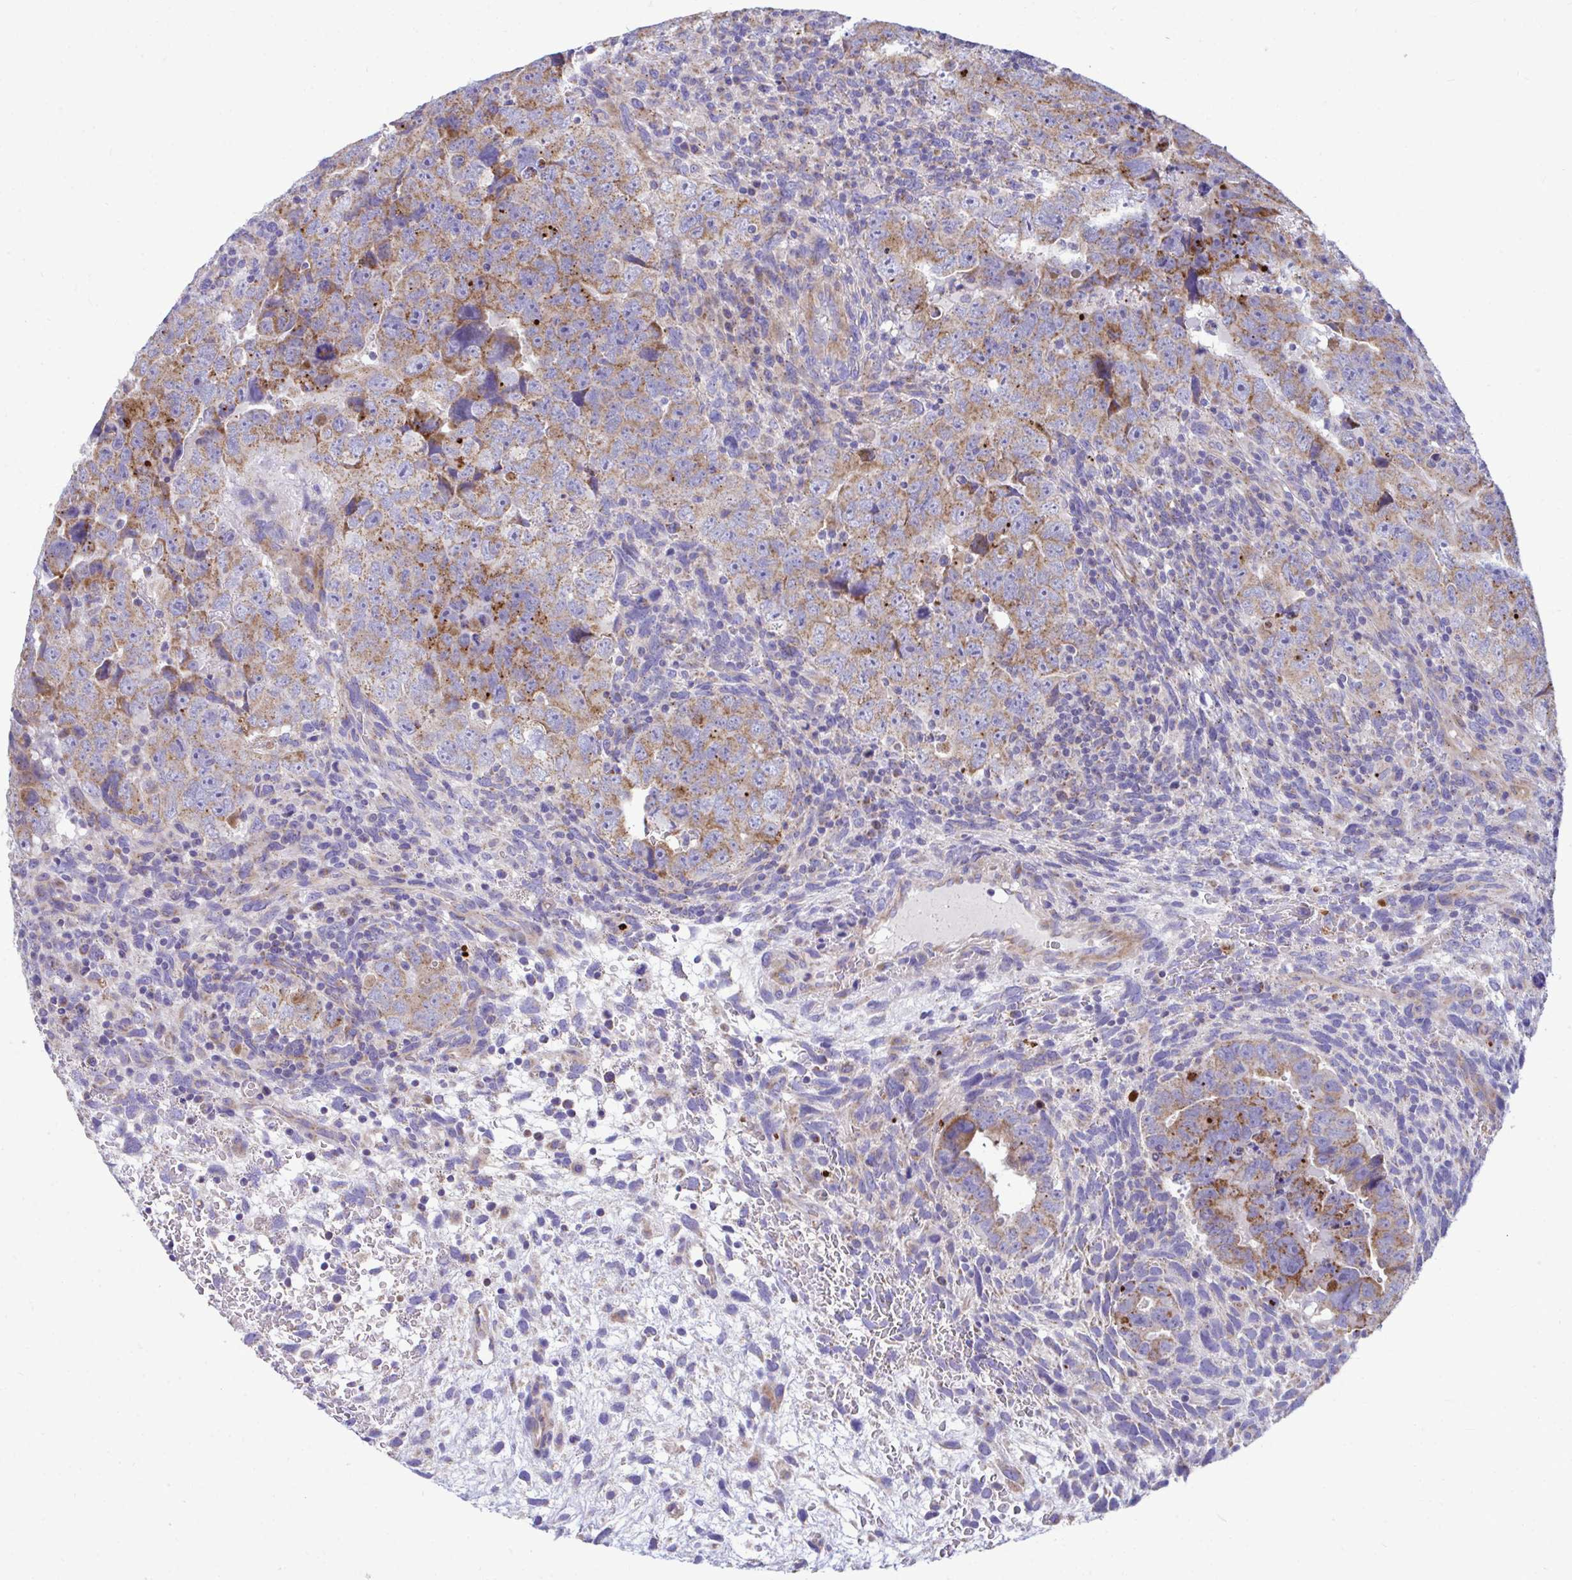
{"staining": {"intensity": "moderate", "quantity": ">75%", "location": "cytoplasmic/membranous"}, "tissue": "testis cancer", "cell_type": "Tumor cells", "image_type": "cancer", "snomed": [{"axis": "morphology", "description": "Carcinoma, Embryonal, NOS"}, {"axis": "topography", "description": "Testis"}], "caption": "This photomicrograph reveals immunohistochemistry staining of human testis cancer (embryonal carcinoma), with medium moderate cytoplasmic/membranous positivity in about >75% of tumor cells.", "gene": "MRPS16", "patient": {"sex": "male", "age": 24}}